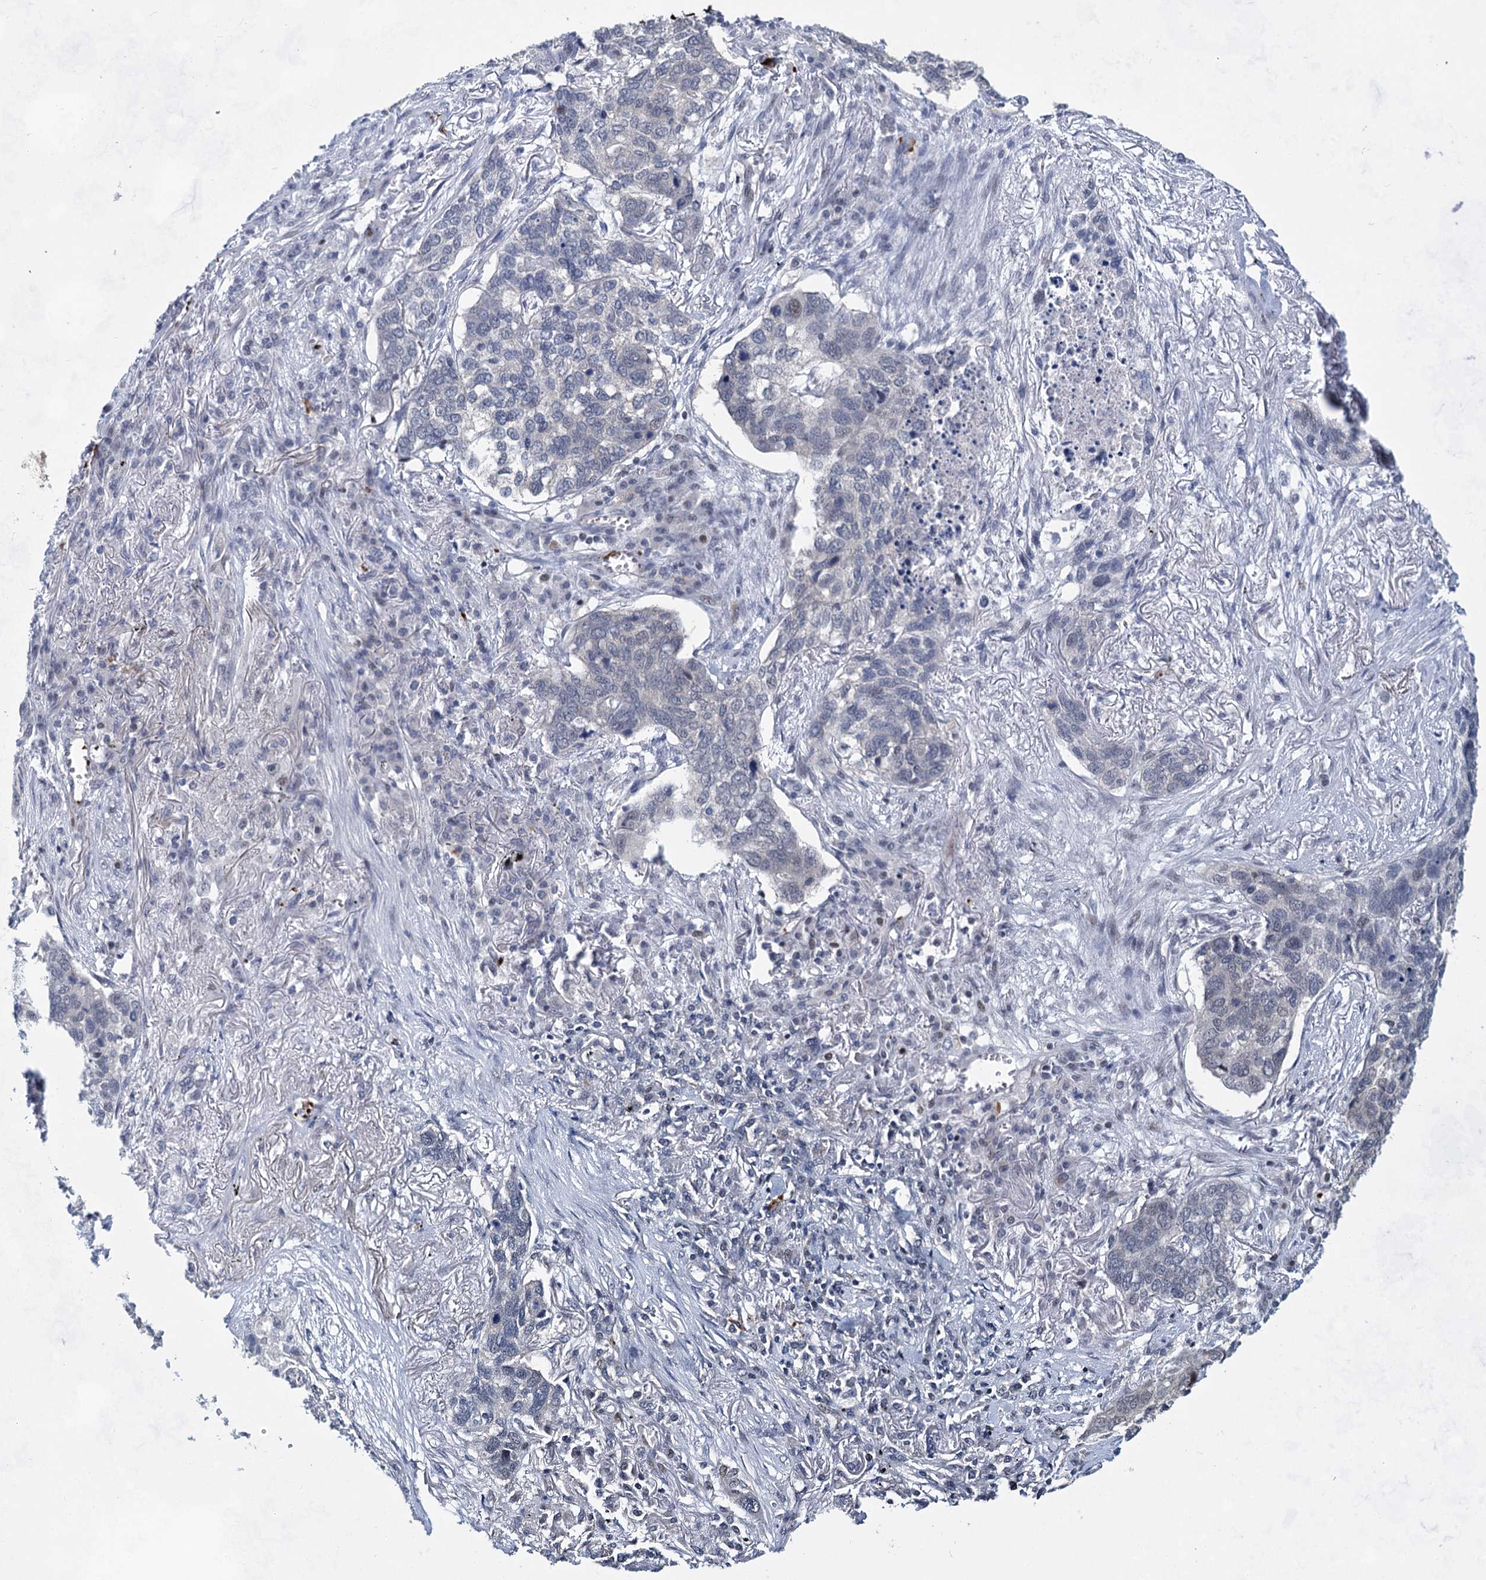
{"staining": {"intensity": "negative", "quantity": "none", "location": "none"}, "tissue": "lung cancer", "cell_type": "Tumor cells", "image_type": "cancer", "snomed": [{"axis": "morphology", "description": "Squamous cell carcinoma, NOS"}, {"axis": "topography", "description": "Lung"}], "caption": "The histopathology image reveals no staining of tumor cells in lung cancer (squamous cell carcinoma). (Immunohistochemistry (ihc), brightfield microscopy, high magnification).", "gene": "MON2", "patient": {"sex": "female", "age": 63}}